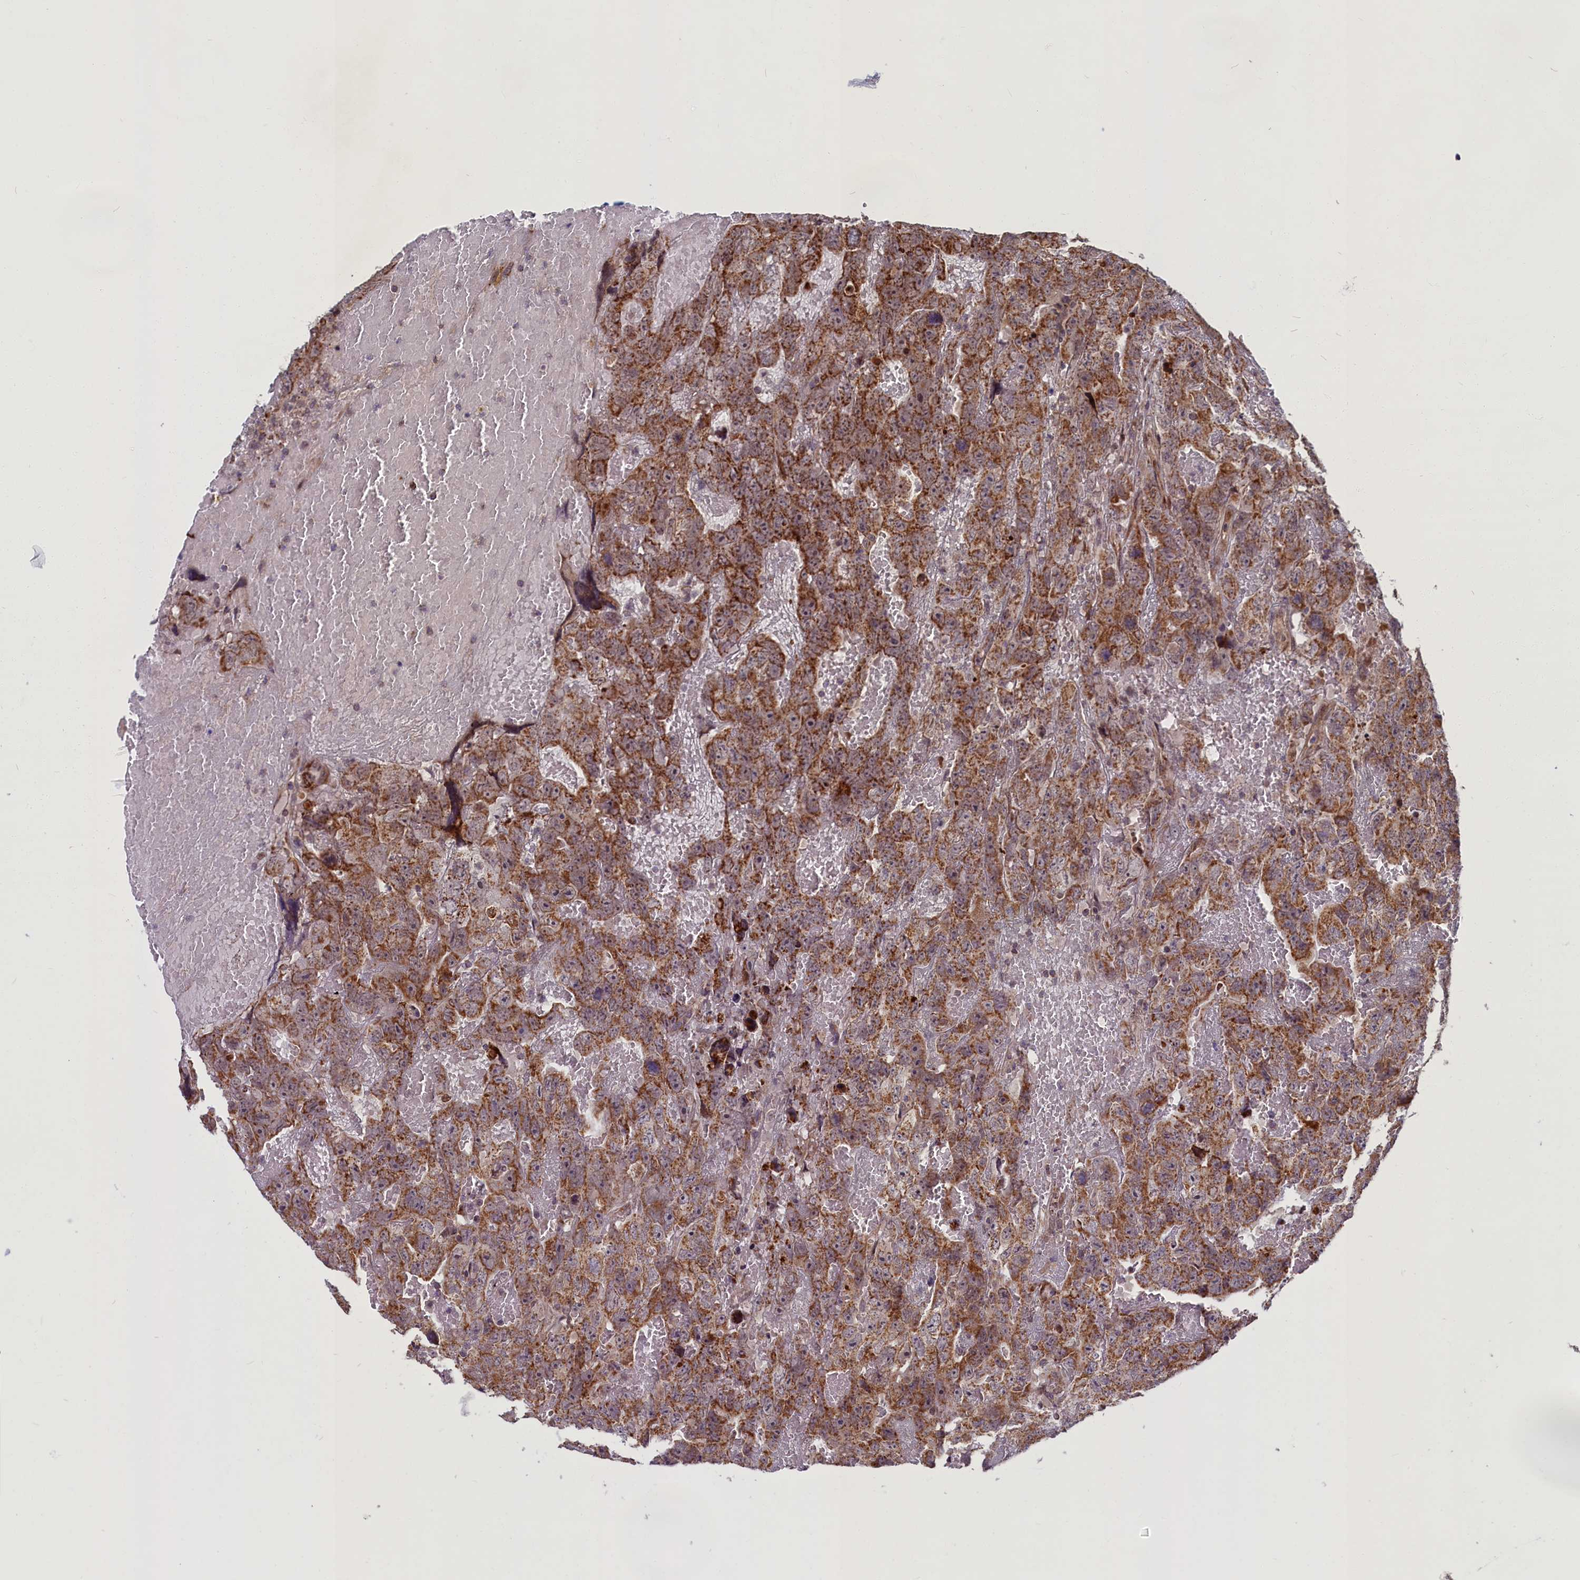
{"staining": {"intensity": "moderate", "quantity": ">75%", "location": "cytoplasmic/membranous"}, "tissue": "testis cancer", "cell_type": "Tumor cells", "image_type": "cancer", "snomed": [{"axis": "morphology", "description": "Carcinoma, Embryonal, NOS"}, {"axis": "topography", "description": "Testis"}], "caption": "DAB immunohistochemical staining of testis embryonal carcinoma exhibits moderate cytoplasmic/membranous protein expression in about >75% of tumor cells. The staining is performed using DAB (3,3'-diaminobenzidine) brown chromogen to label protein expression. The nuclei are counter-stained blue using hematoxylin.", "gene": "PLA2G10", "patient": {"sex": "male", "age": 45}}